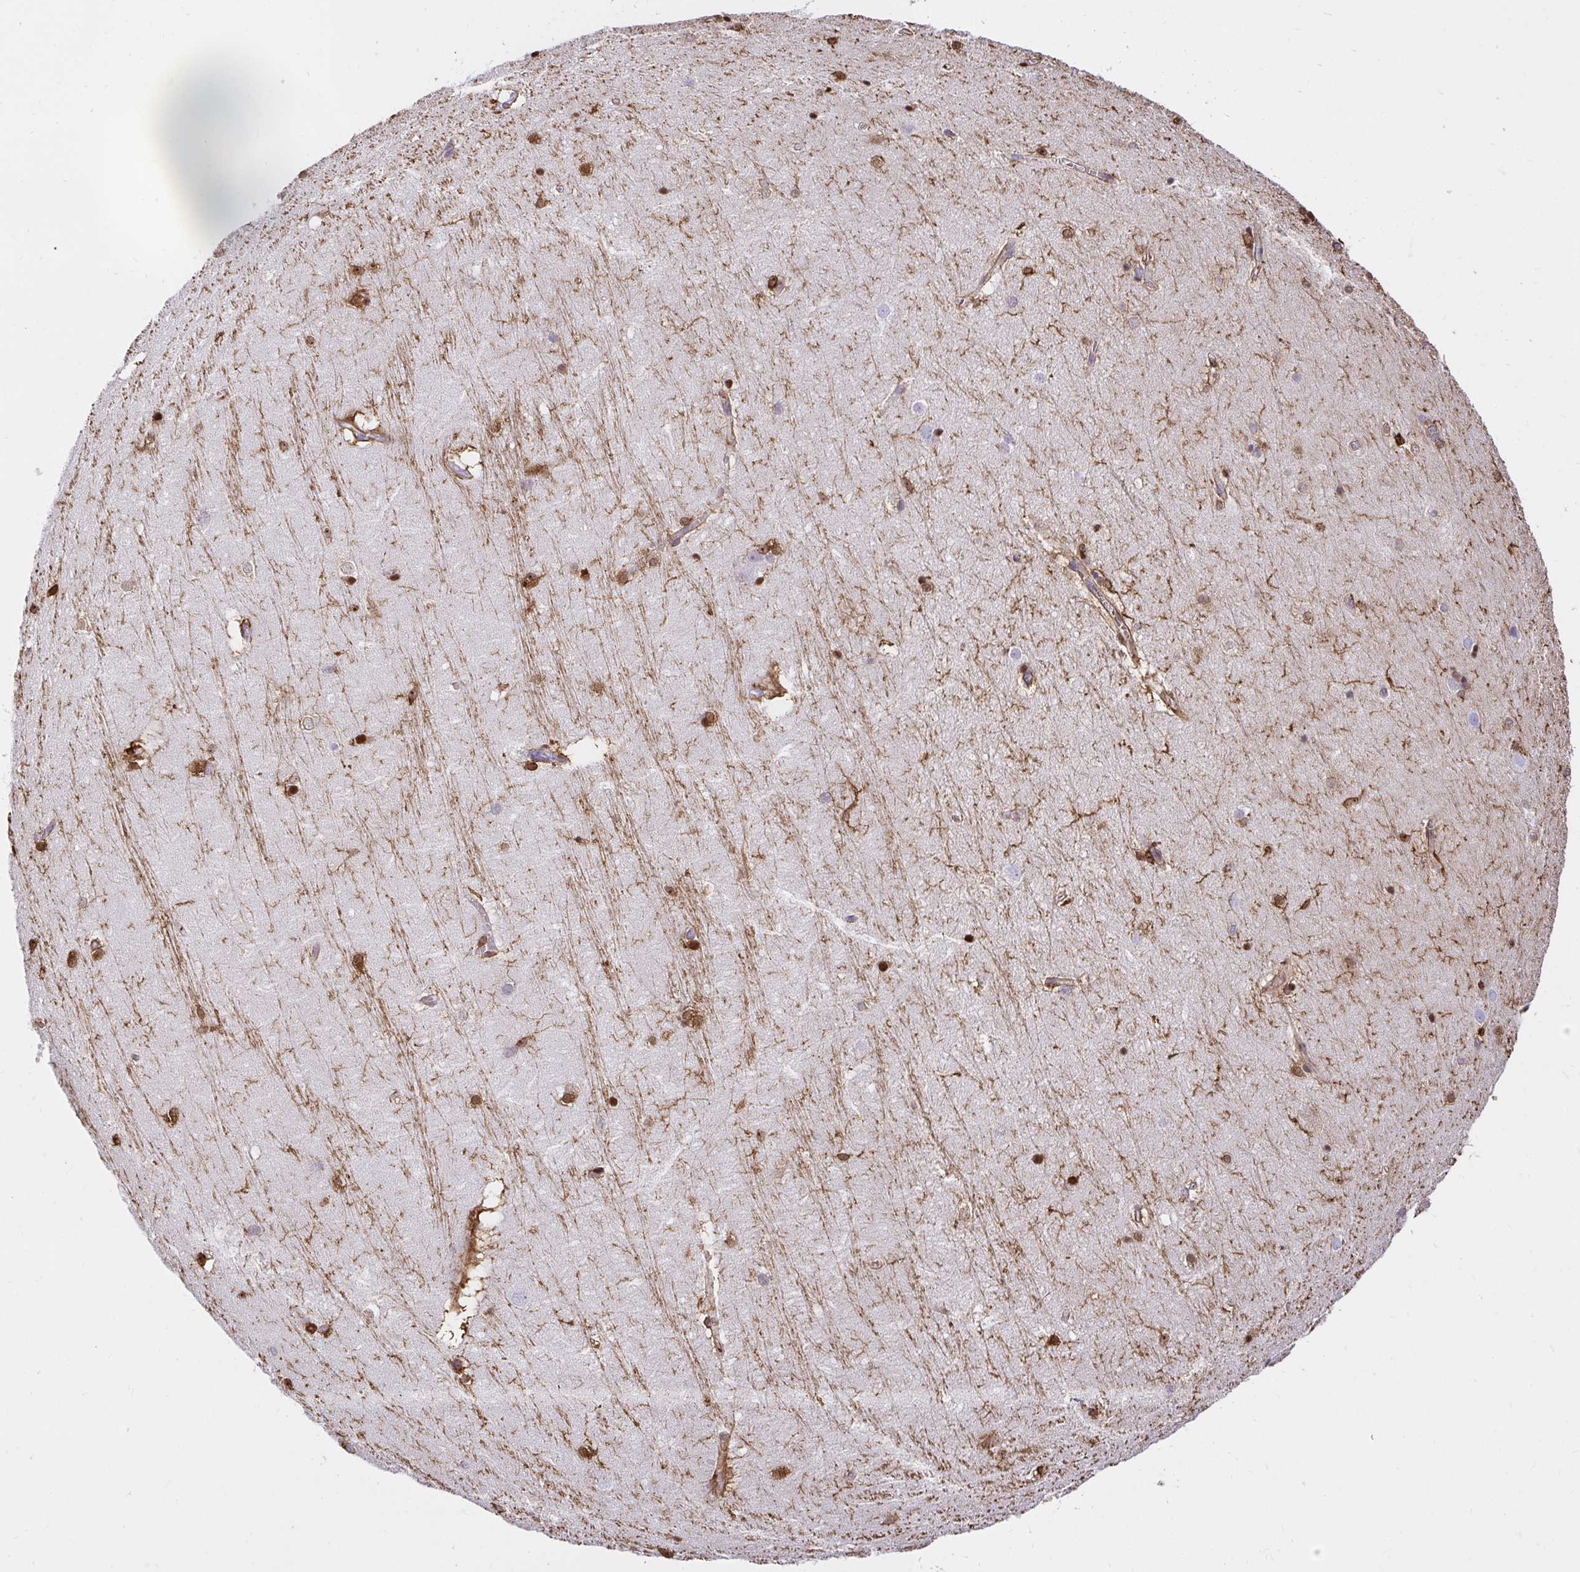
{"staining": {"intensity": "moderate", "quantity": "<25%", "location": "cytoplasmic/membranous"}, "tissue": "hippocampus", "cell_type": "Glial cells", "image_type": "normal", "snomed": [{"axis": "morphology", "description": "Normal tissue, NOS"}, {"axis": "topography", "description": "Cerebral cortex"}, {"axis": "topography", "description": "Hippocampus"}], "caption": "This image demonstrates IHC staining of normal human hippocampus, with low moderate cytoplasmic/membranous expression in about <25% of glial cells.", "gene": "GSN", "patient": {"sex": "female", "age": 19}}